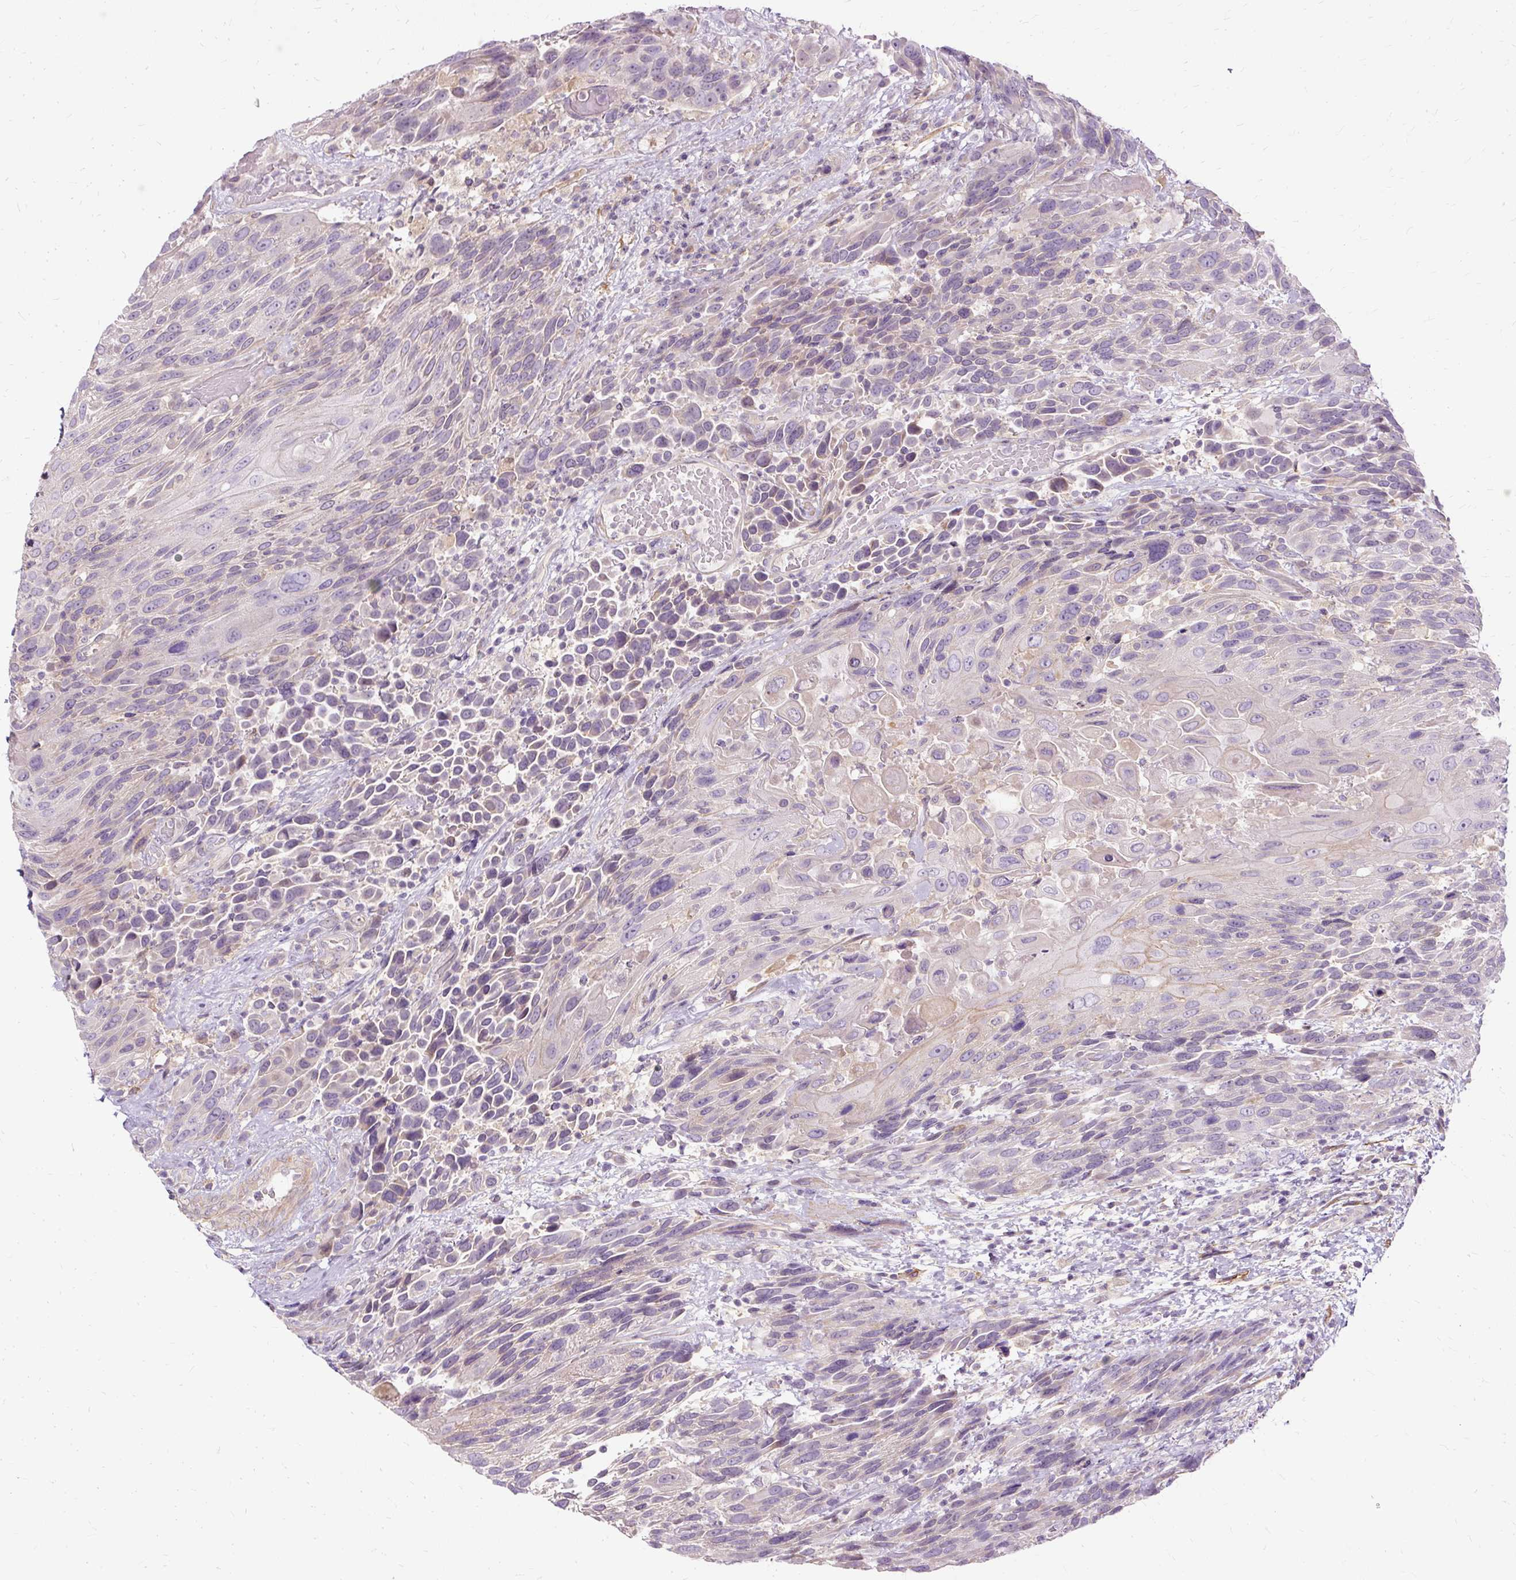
{"staining": {"intensity": "negative", "quantity": "none", "location": "none"}, "tissue": "urothelial cancer", "cell_type": "Tumor cells", "image_type": "cancer", "snomed": [{"axis": "morphology", "description": "Urothelial carcinoma, High grade"}, {"axis": "topography", "description": "Urinary bladder"}], "caption": "DAB (3,3'-diaminobenzidine) immunohistochemical staining of urothelial cancer exhibits no significant expression in tumor cells.", "gene": "TSPAN8", "patient": {"sex": "female", "age": 70}}